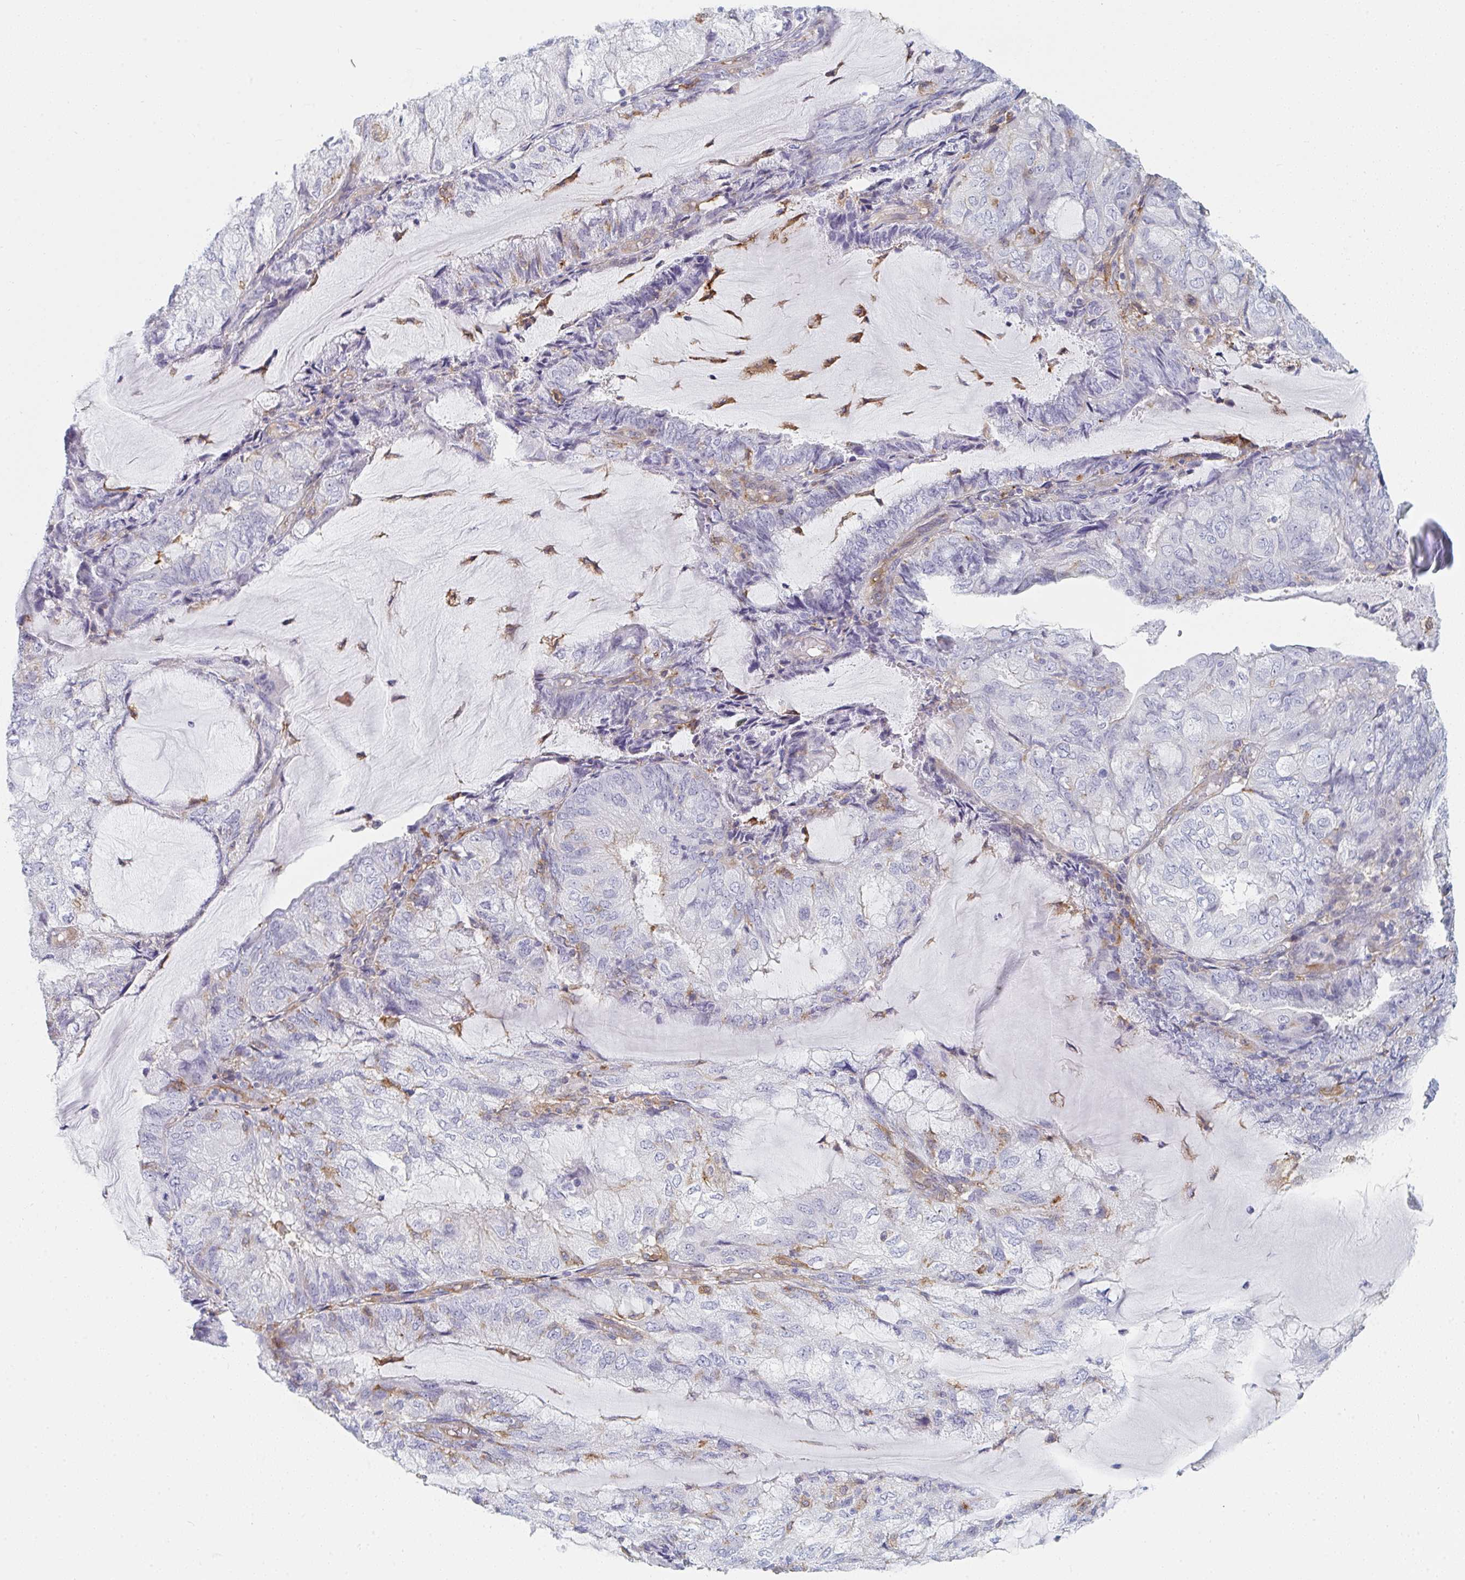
{"staining": {"intensity": "negative", "quantity": "none", "location": "none"}, "tissue": "endometrial cancer", "cell_type": "Tumor cells", "image_type": "cancer", "snomed": [{"axis": "morphology", "description": "Adenocarcinoma, NOS"}, {"axis": "topography", "description": "Endometrium"}], "caption": "Immunohistochemistry (IHC) of endometrial cancer shows no expression in tumor cells.", "gene": "DAB2", "patient": {"sex": "female", "age": 81}}